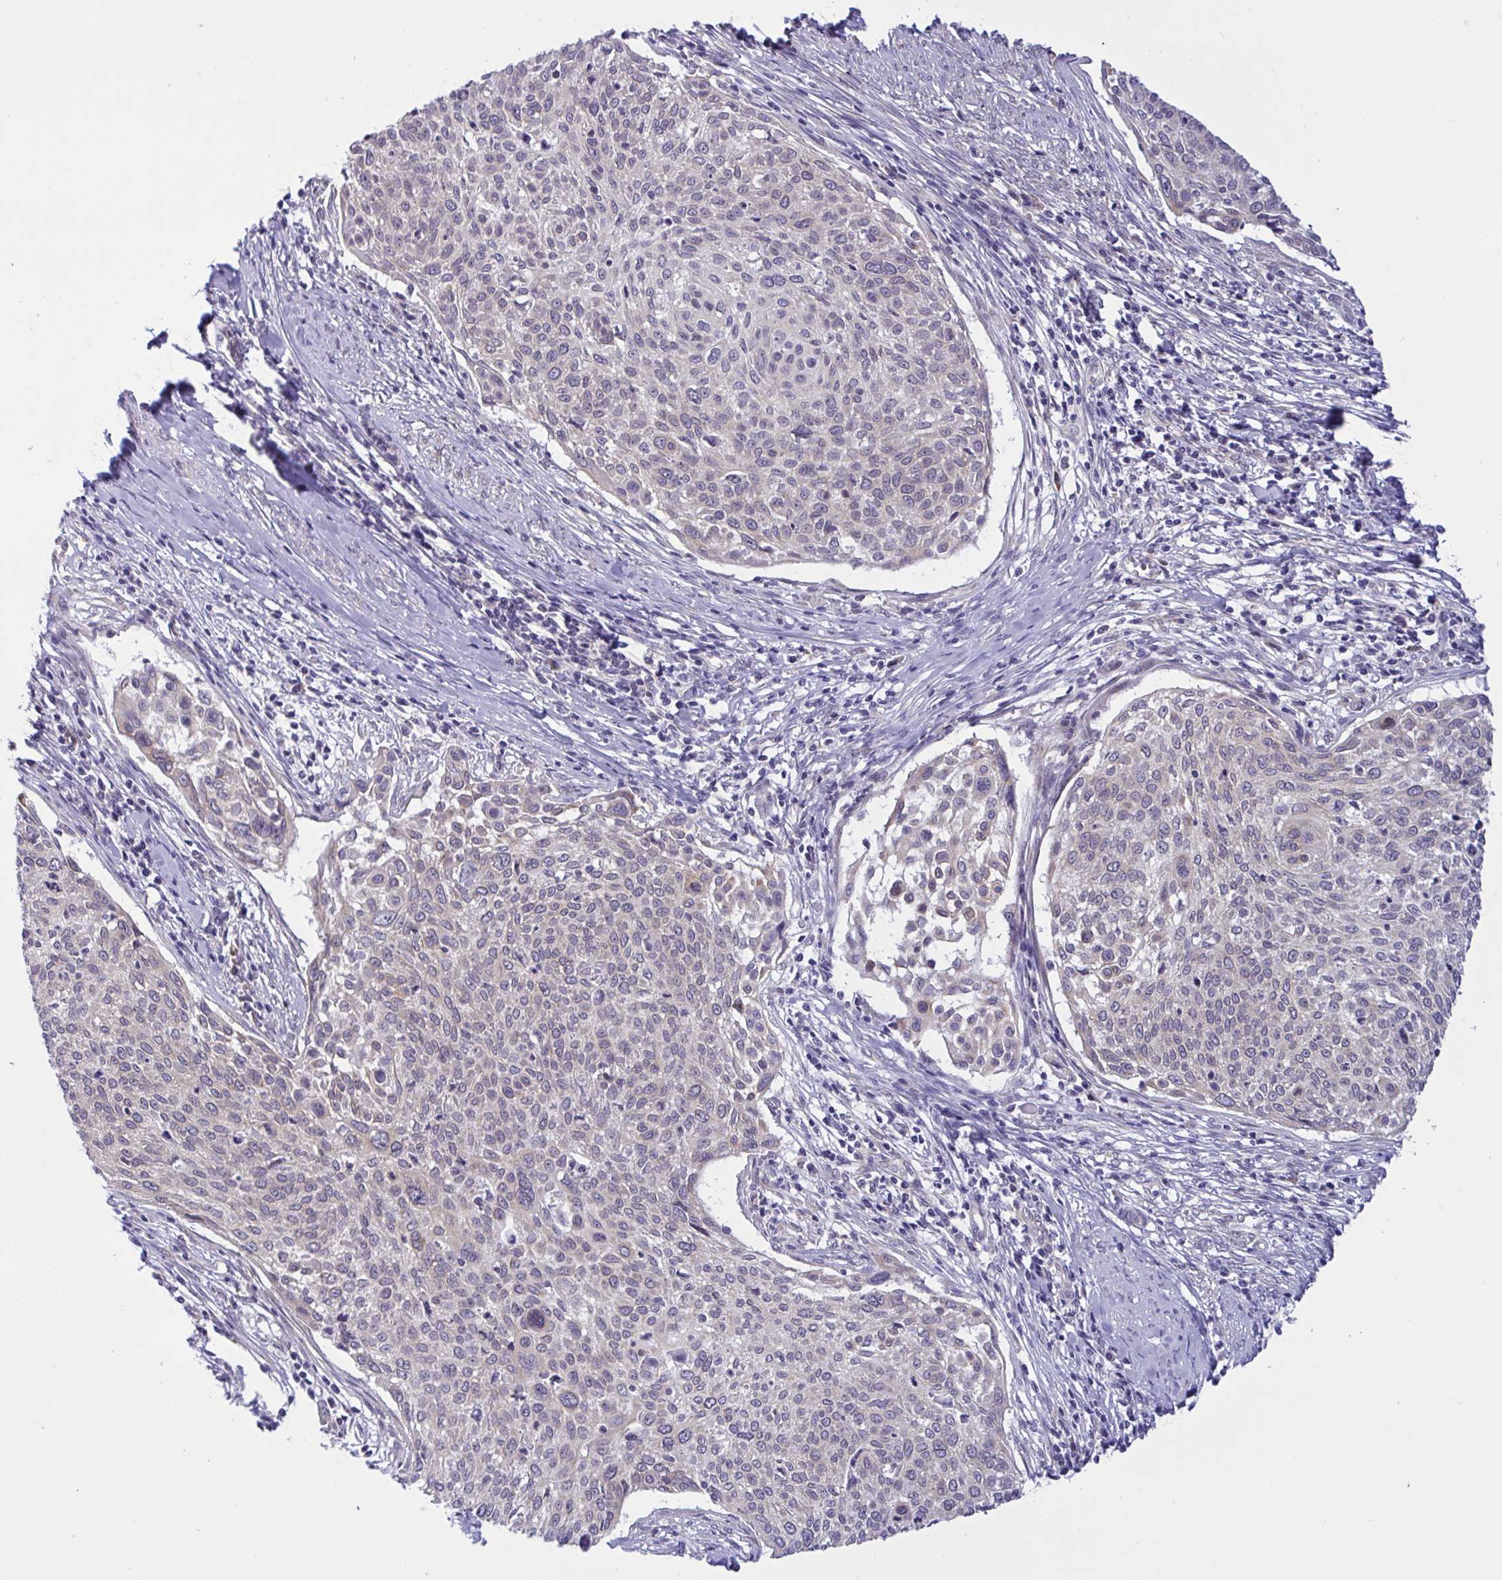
{"staining": {"intensity": "weak", "quantity": "<25%", "location": "cytoplasmic/membranous"}, "tissue": "cervical cancer", "cell_type": "Tumor cells", "image_type": "cancer", "snomed": [{"axis": "morphology", "description": "Squamous cell carcinoma, NOS"}, {"axis": "topography", "description": "Cervix"}], "caption": "There is no significant staining in tumor cells of cervical squamous cell carcinoma.", "gene": "CAMLG", "patient": {"sex": "female", "age": 49}}